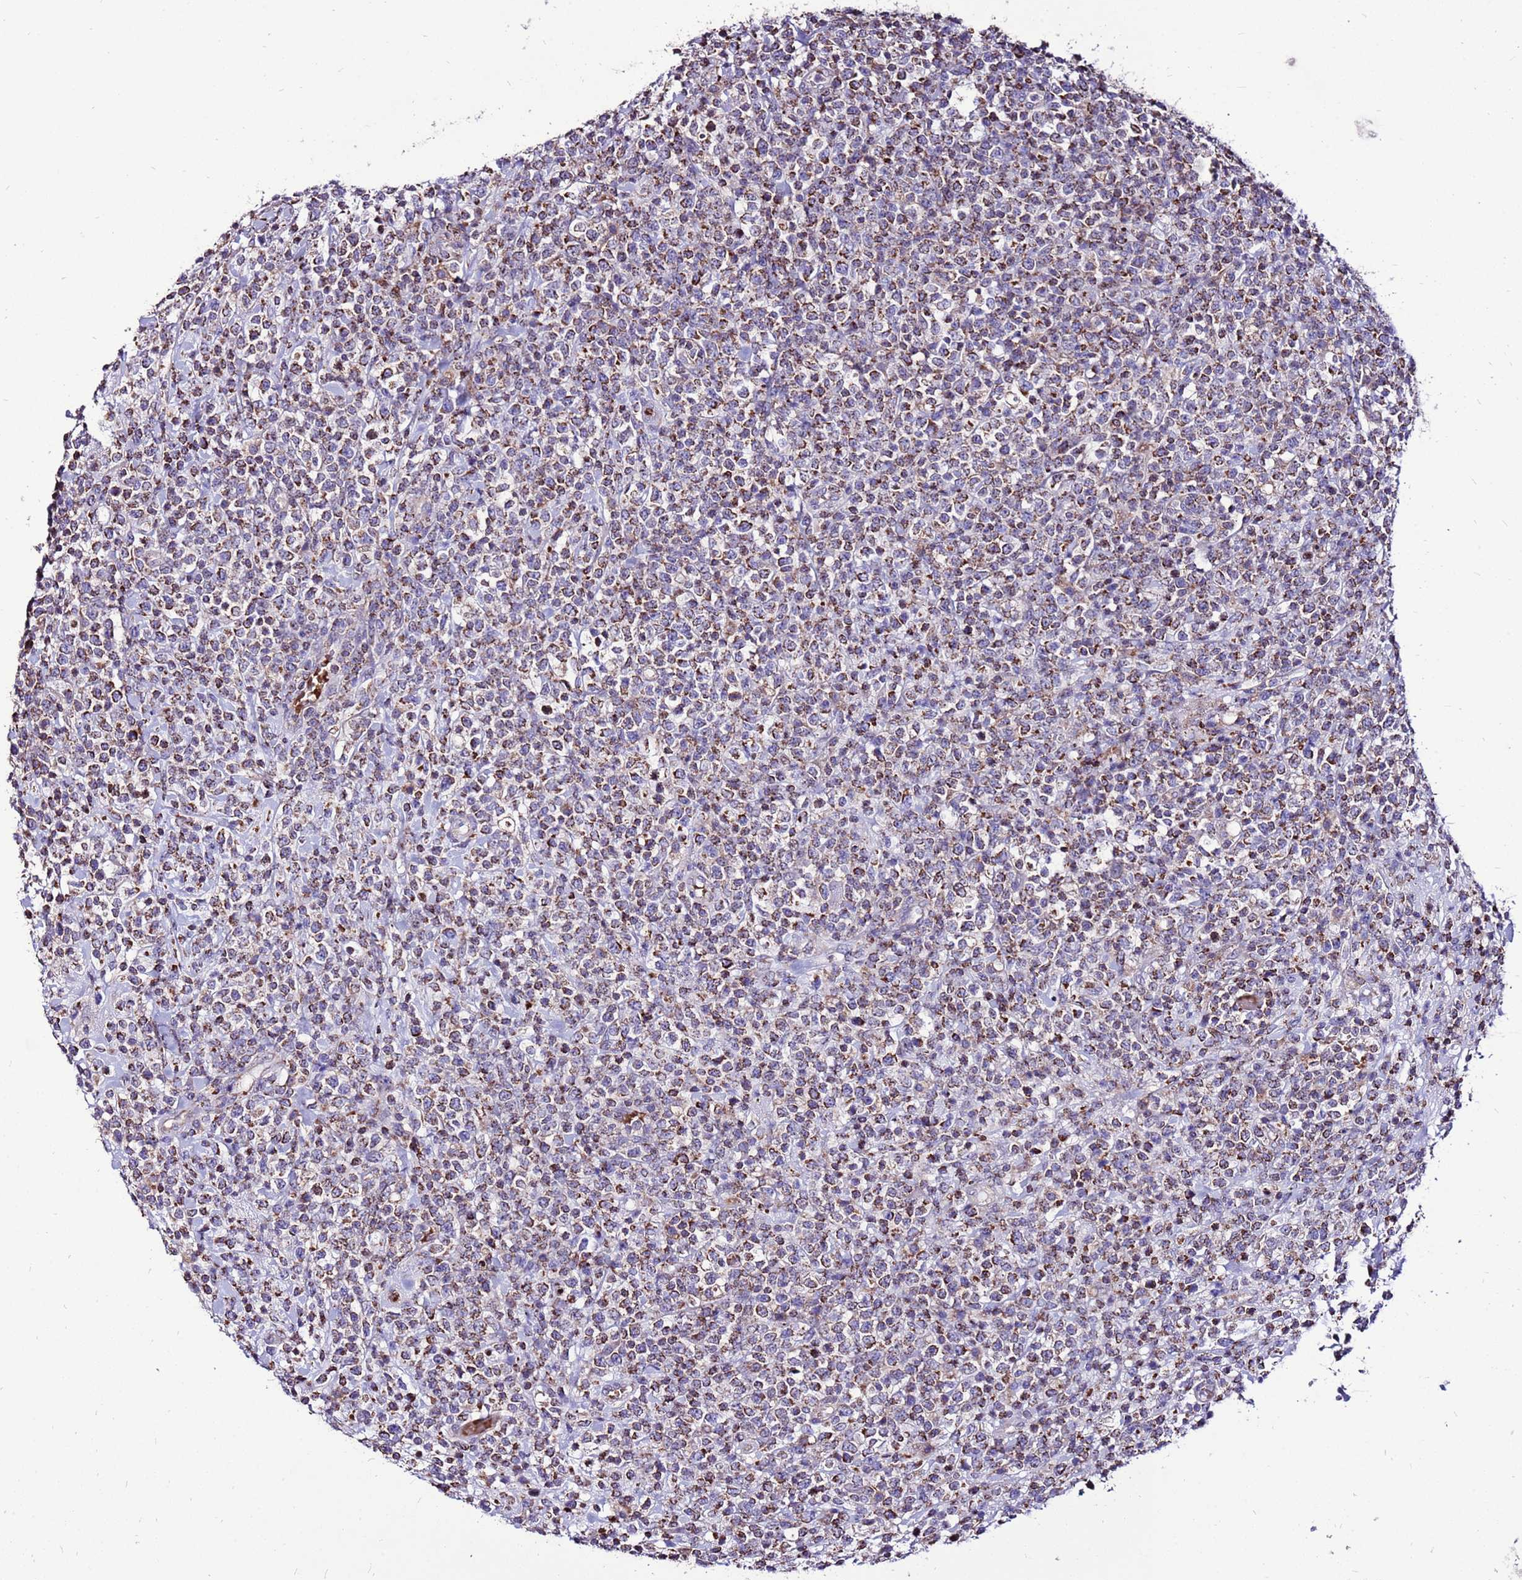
{"staining": {"intensity": "moderate", "quantity": ">75%", "location": "cytoplasmic/membranous"}, "tissue": "lymphoma", "cell_type": "Tumor cells", "image_type": "cancer", "snomed": [{"axis": "morphology", "description": "Malignant lymphoma, non-Hodgkin's type, High grade"}, {"axis": "topography", "description": "Colon"}], "caption": "Immunohistochemistry (DAB) staining of human high-grade malignant lymphoma, non-Hodgkin's type shows moderate cytoplasmic/membranous protein expression in about >75% of tumor cells. The staining was performed using DAB (3,3'-diaminobenzidine) to visualize the protein expression in brown, while the nuclei were stained in blue with hematoxylin (Magnification: 20x).", "gene": "SPSB3", "patient": {"sex": "female", "age": 53}}